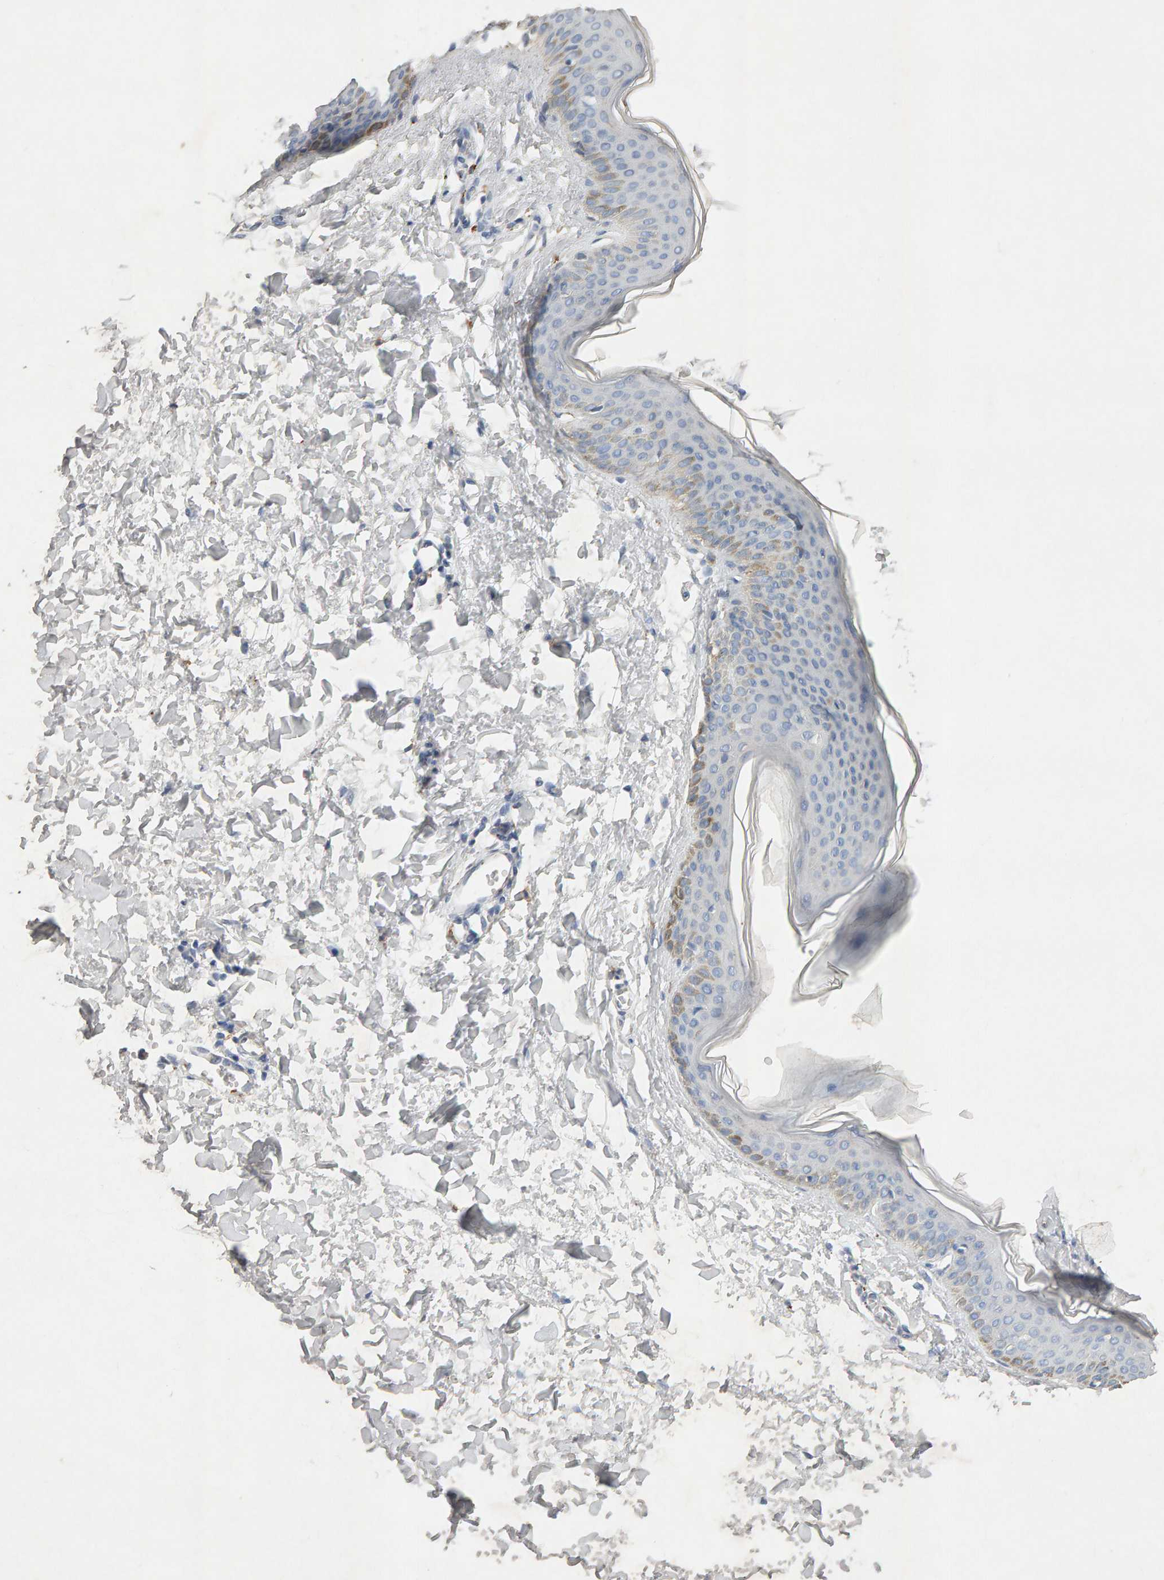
{"staining": {"intensity": "negative", "quantity": "none", "location": "none"}, "tissue": "skin", "cell_type": "Fibroblasts", "image_type": "normal", "snomed": [{"axis": "morphology", "description": "Normal tissue, NOS"}, {"axis": "topography", "description": "Skin"}], "caption": "This is an immunohistochemistry (IHC) image of benign human skin. There is no staining in fibroblasts.", "gene": "PTPRM", "patient": {"sex": "female", "age": 17}}